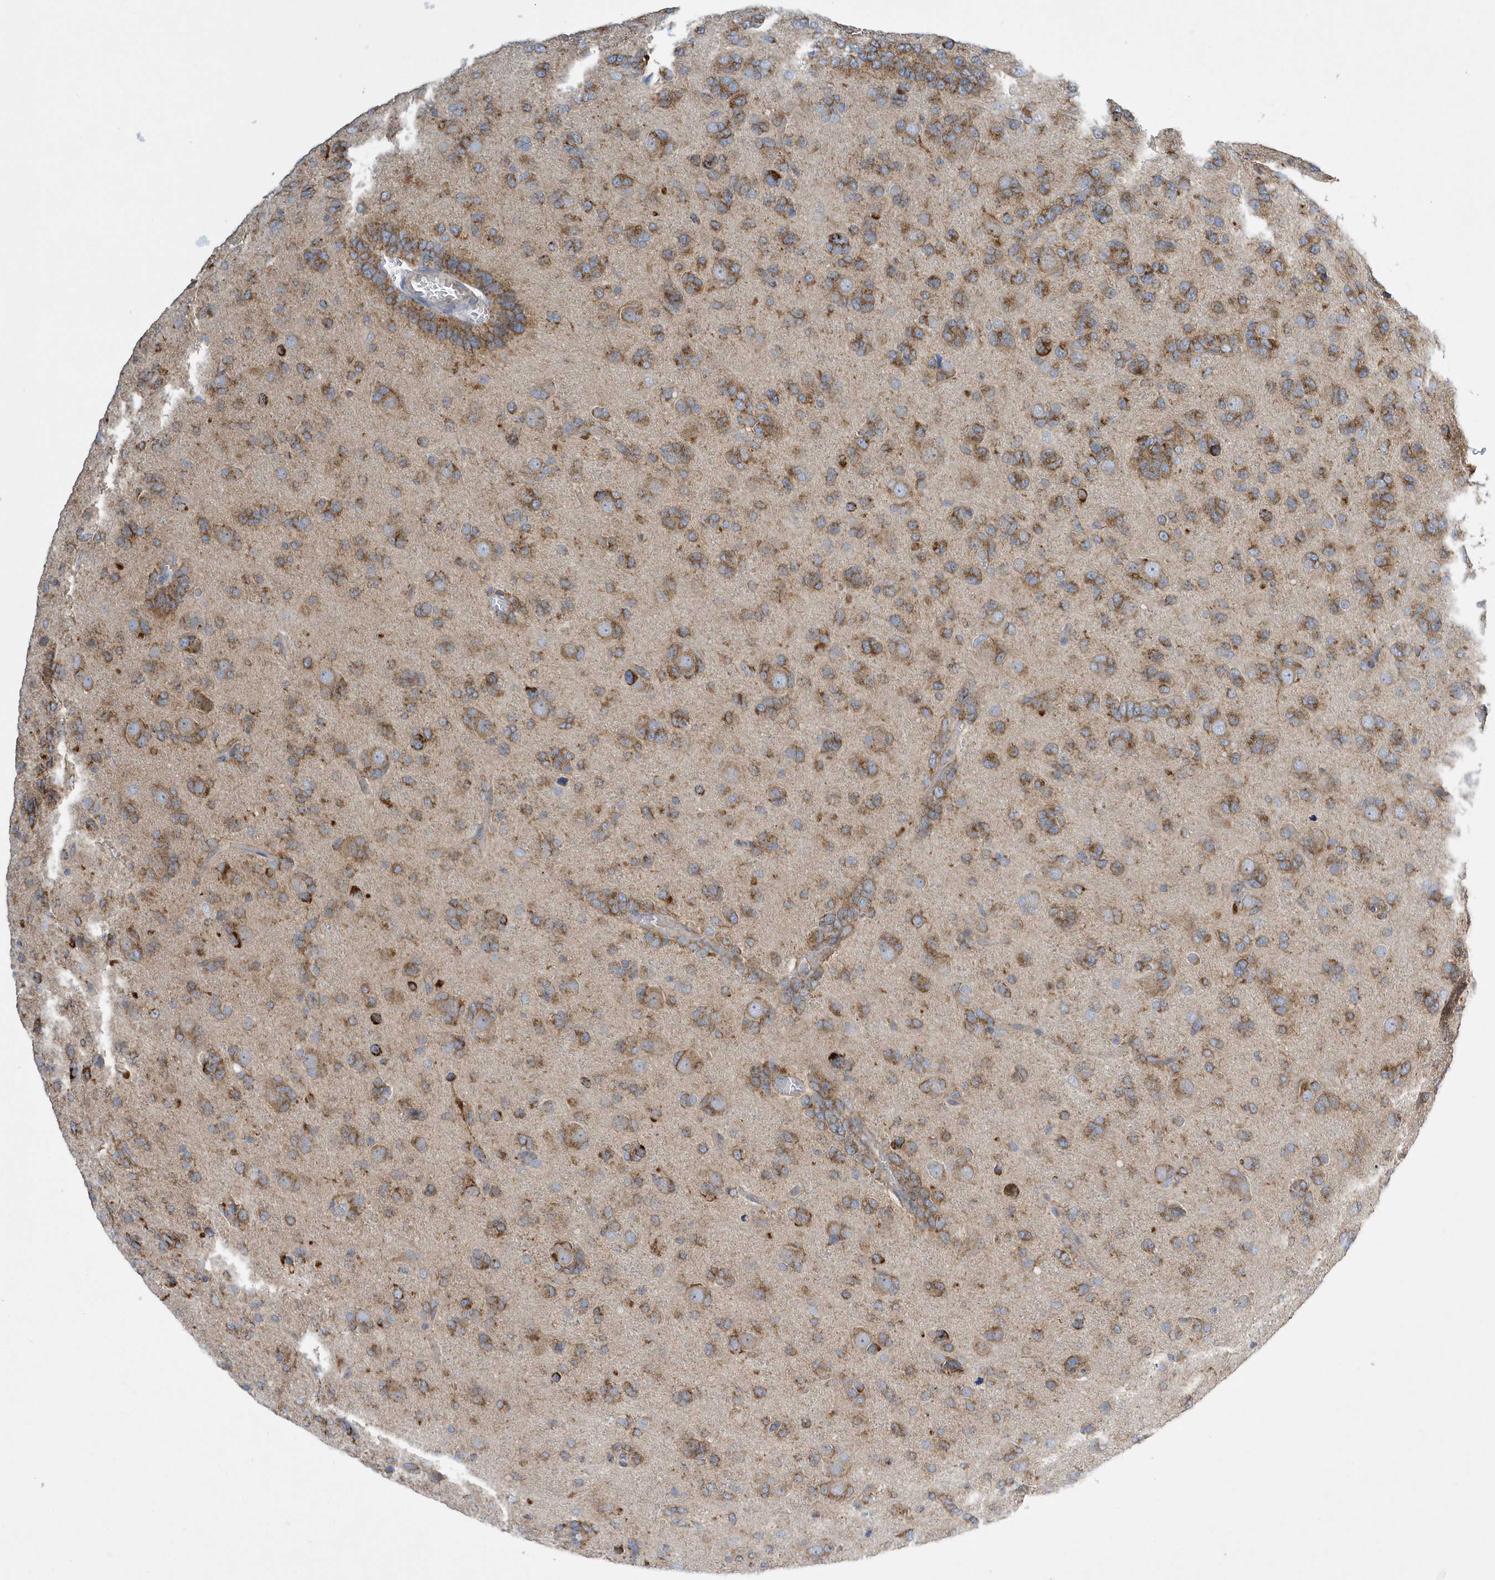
{"staining": {"intensity": "moderate", "quantity": ">75%", "location": "cytoplasmic/membranous"}, "tissue": "glioma", "cell_type": "Tumor cells", "image_type": "cancer", "snomed": [{"axis": "morphology", "description": "Glioma, malignant, High grade"}, {"axis": "topography", "description": "Brain"}], "caption": "Immunohistochemistry (IHC) histopathology image of glioma stained for a protein (brown), which exhibits medium levels of moderate cytoplasmic/membranous staining in about >75% of tumor cells.", "gene": "SPATA5", "patient": {"sex": "female", "age": 59}}